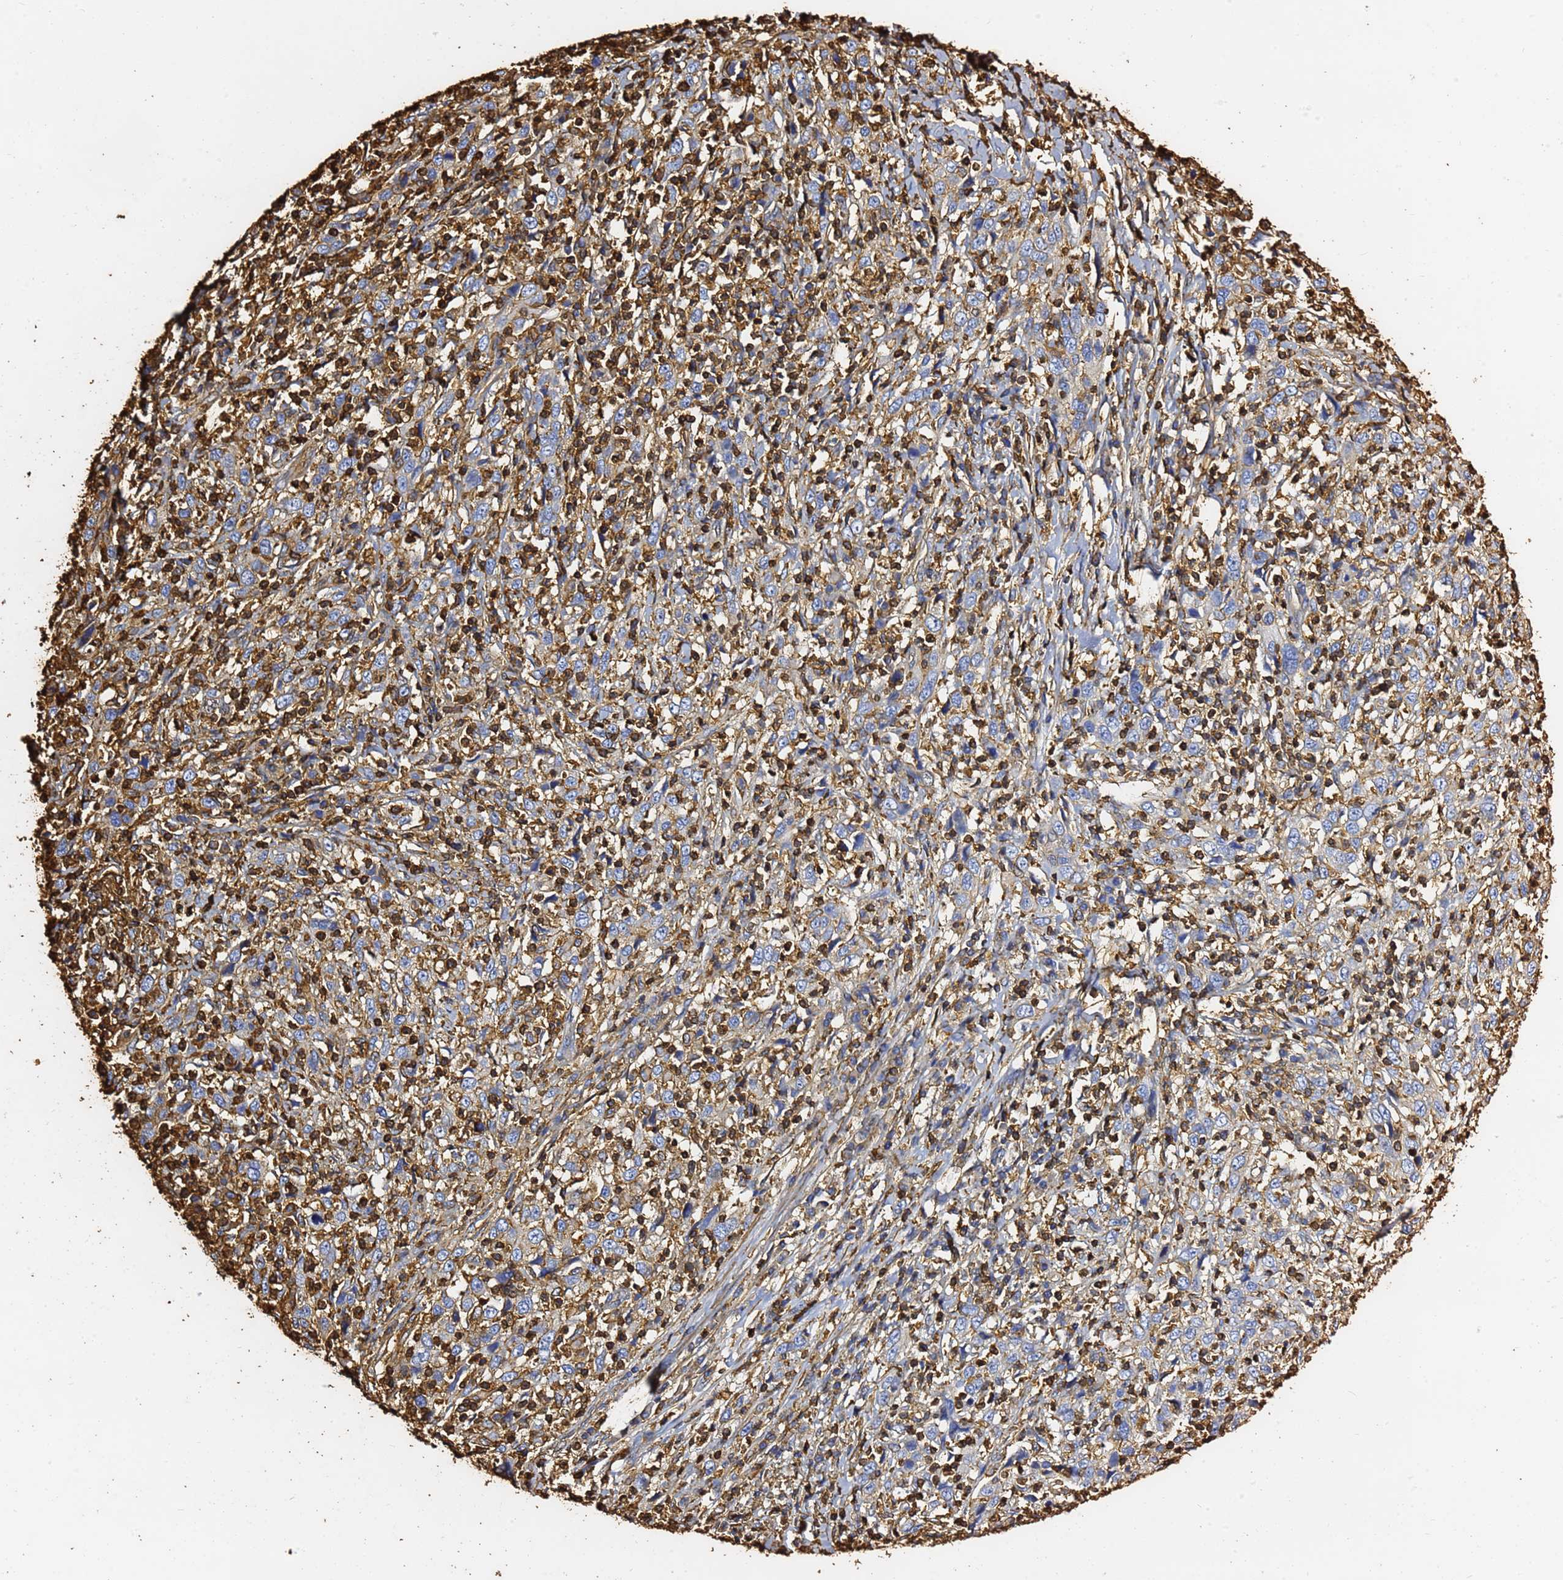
{"staining": {"intensity": "weak", "quantity": ">75%", "location": "cytoplasmic/membranous"}, "tissue": "cervical cancer", "cell_type": "Tumor cells", "image_type": "cancer", "snomed": [{"axis": "morphology", "description": "Squamous cell carcinoma, NOS"}, {"axis": "topography", "description": "Cervix"}], "caption": "IHC staining of cervical cancer (squamous cell carcinoma), which shows low levels of weak cytoplasmic/membranous staining in approximately >75% of tumor cells indicating weak cytoplasmic/membranous protein positivity. The staining was performed using DAB (brown) for protein detection and nuclei were counterstained in hematoxylin (blue).", "gene": "ACTB", "patient": {"sex": "female", "age": 46}}